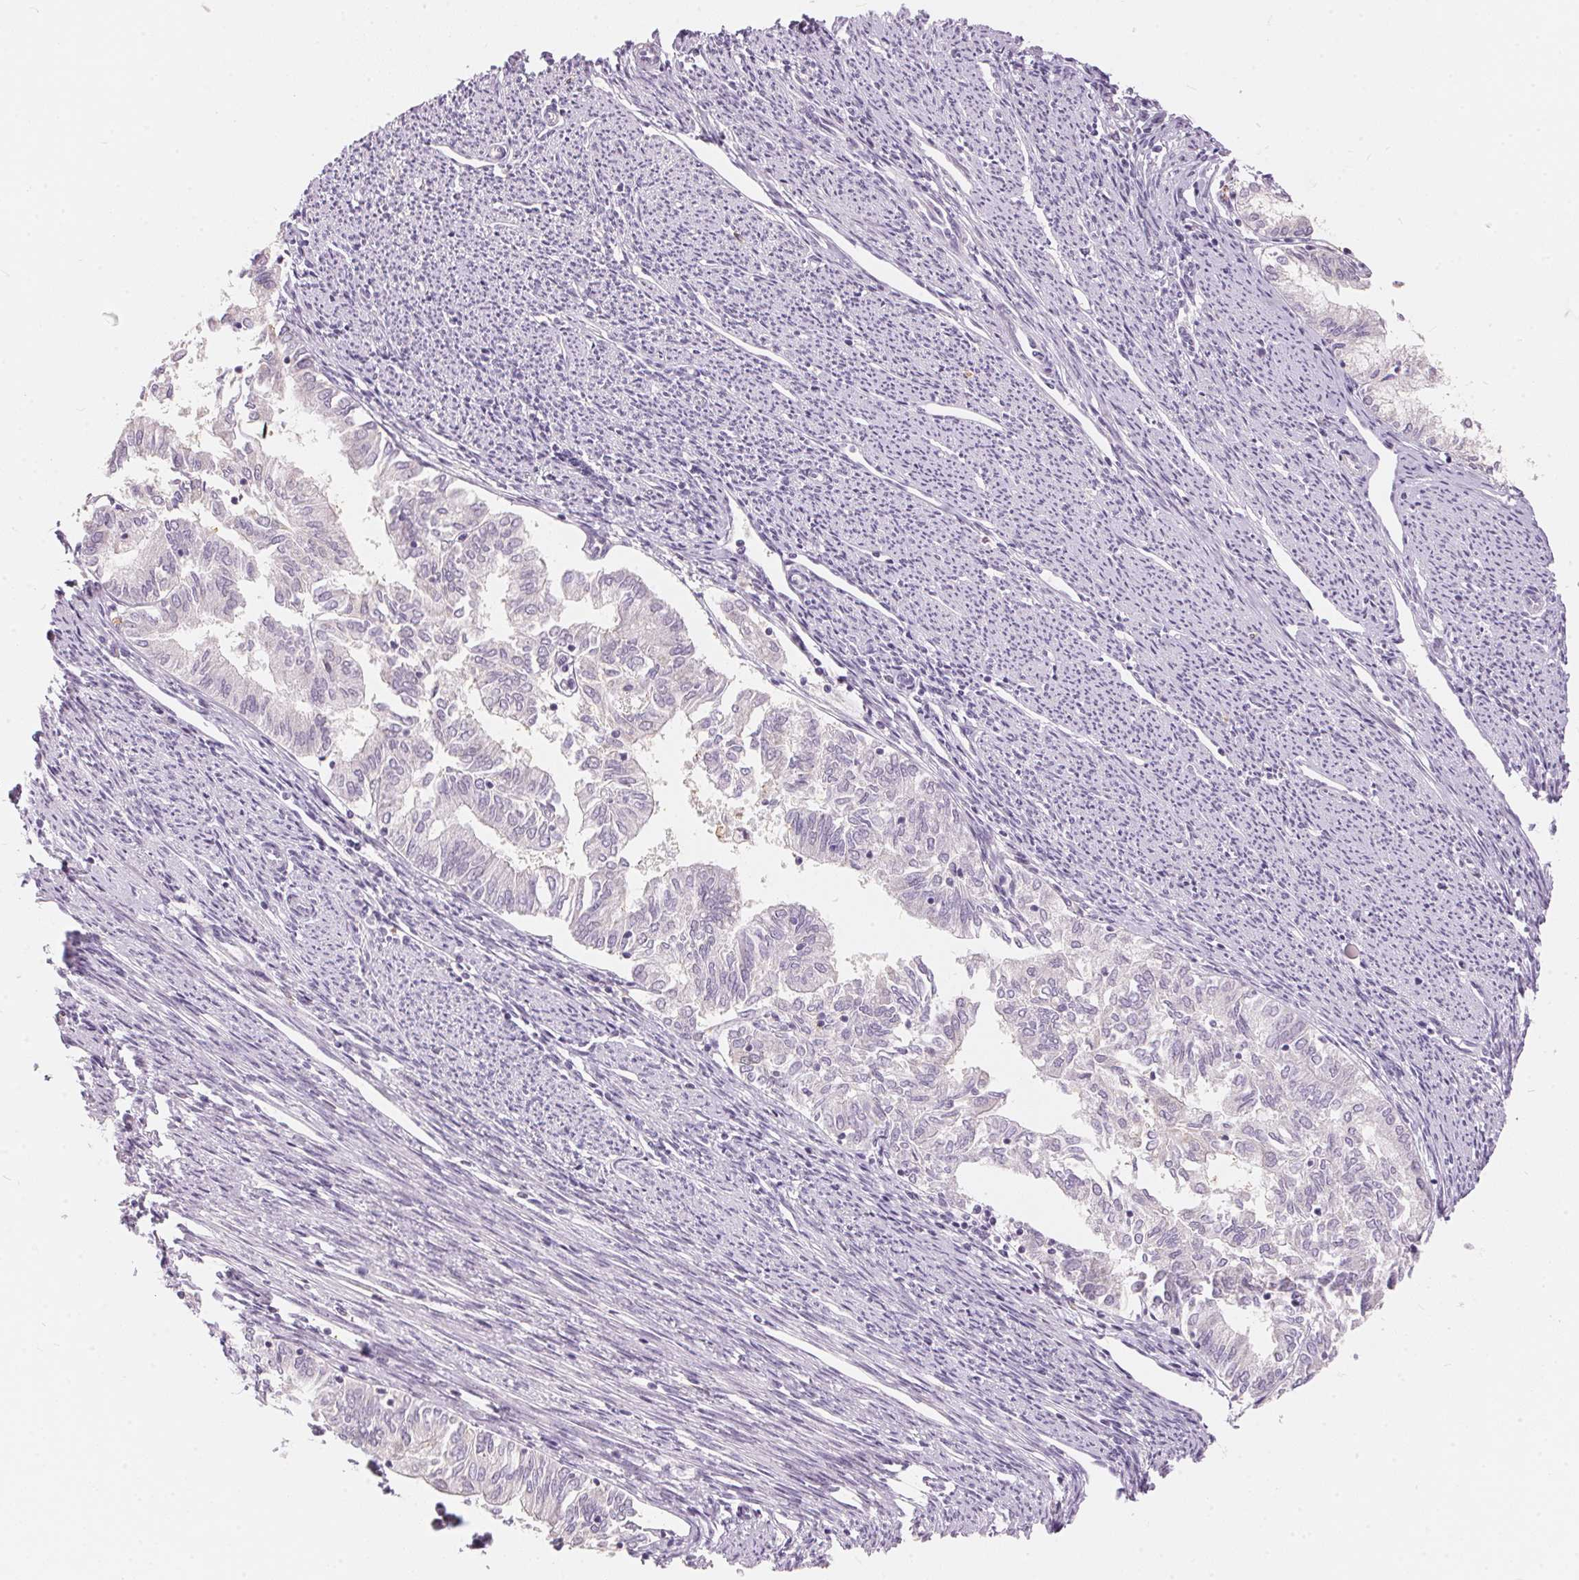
{"staining": {"intensity": "negative", "quantity": "none", "location": "none"}, "tissue": "endometrial cancer", "cell_type": "Tumor cells", "image_type": "cancer", "snomed": [{"axis": "morphology", "description": "Adenocarcinoma, NOS"}, {"axis": "topography", "description": "Endometrium"}], "caption": "There is no significant staining in tumor cells of endometrial cancer.", "gene": "SERPINB1", "patient": {"sex": "female", "age": 79}}